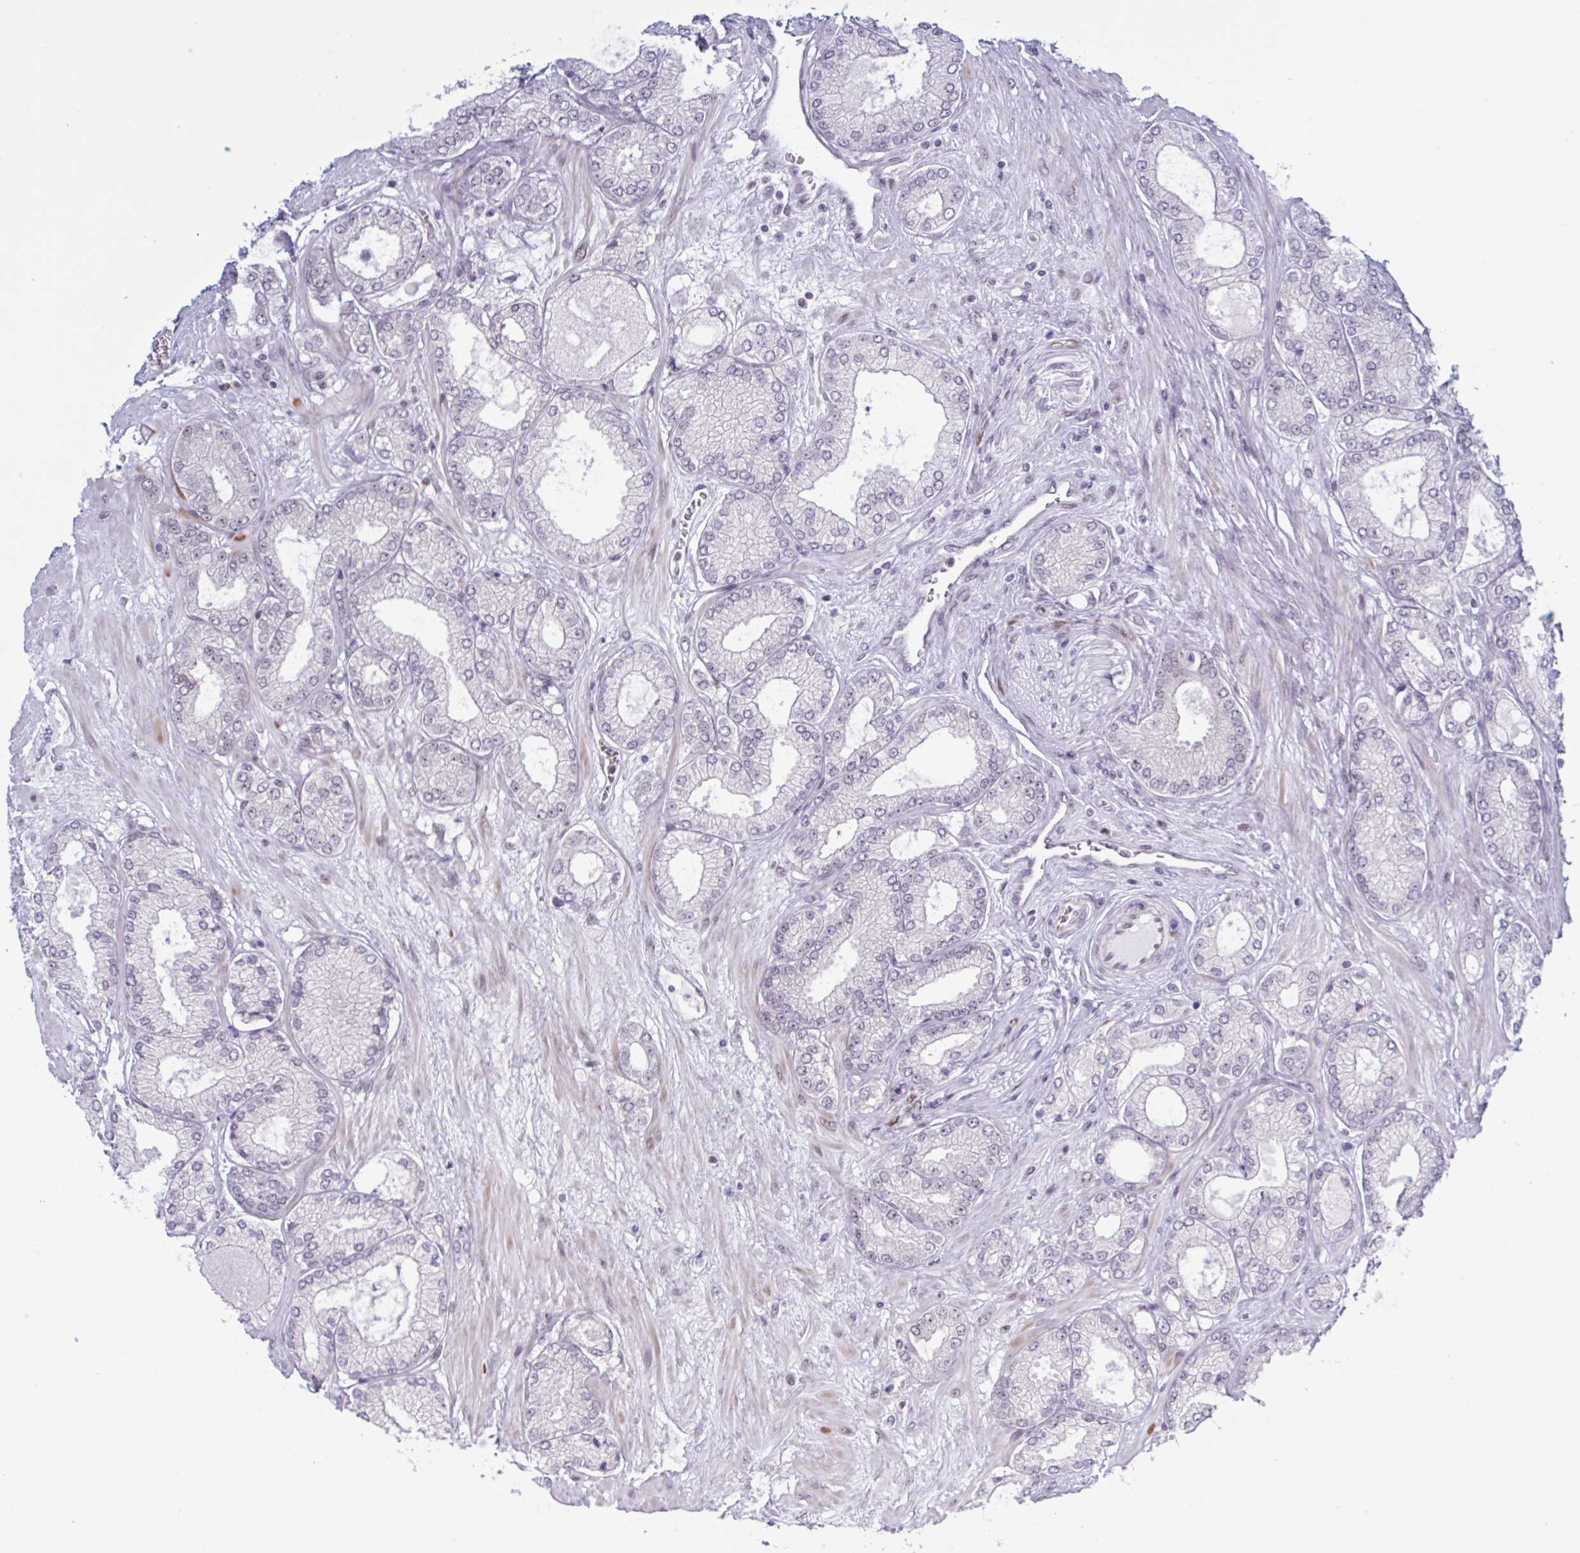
{"staining": {"intensity": "negative", "quantity": "none", "location": "none"}, "tissue": "prostate cancer", "cell_type": "Tumor cells", "image_type": "cancer", "snomed": [{"axis": "morphology", "description": "Adenocarcinoma, High grade"}, {"axis": "topography", "description": "Prostate"}], "caption": "The histopathology image demonstrates no significant expression in tumor cells of prostate adenocarcinoma (high-grade).", "gene": "PRMT6", "patient": {"sex": "male", "age": 68}}